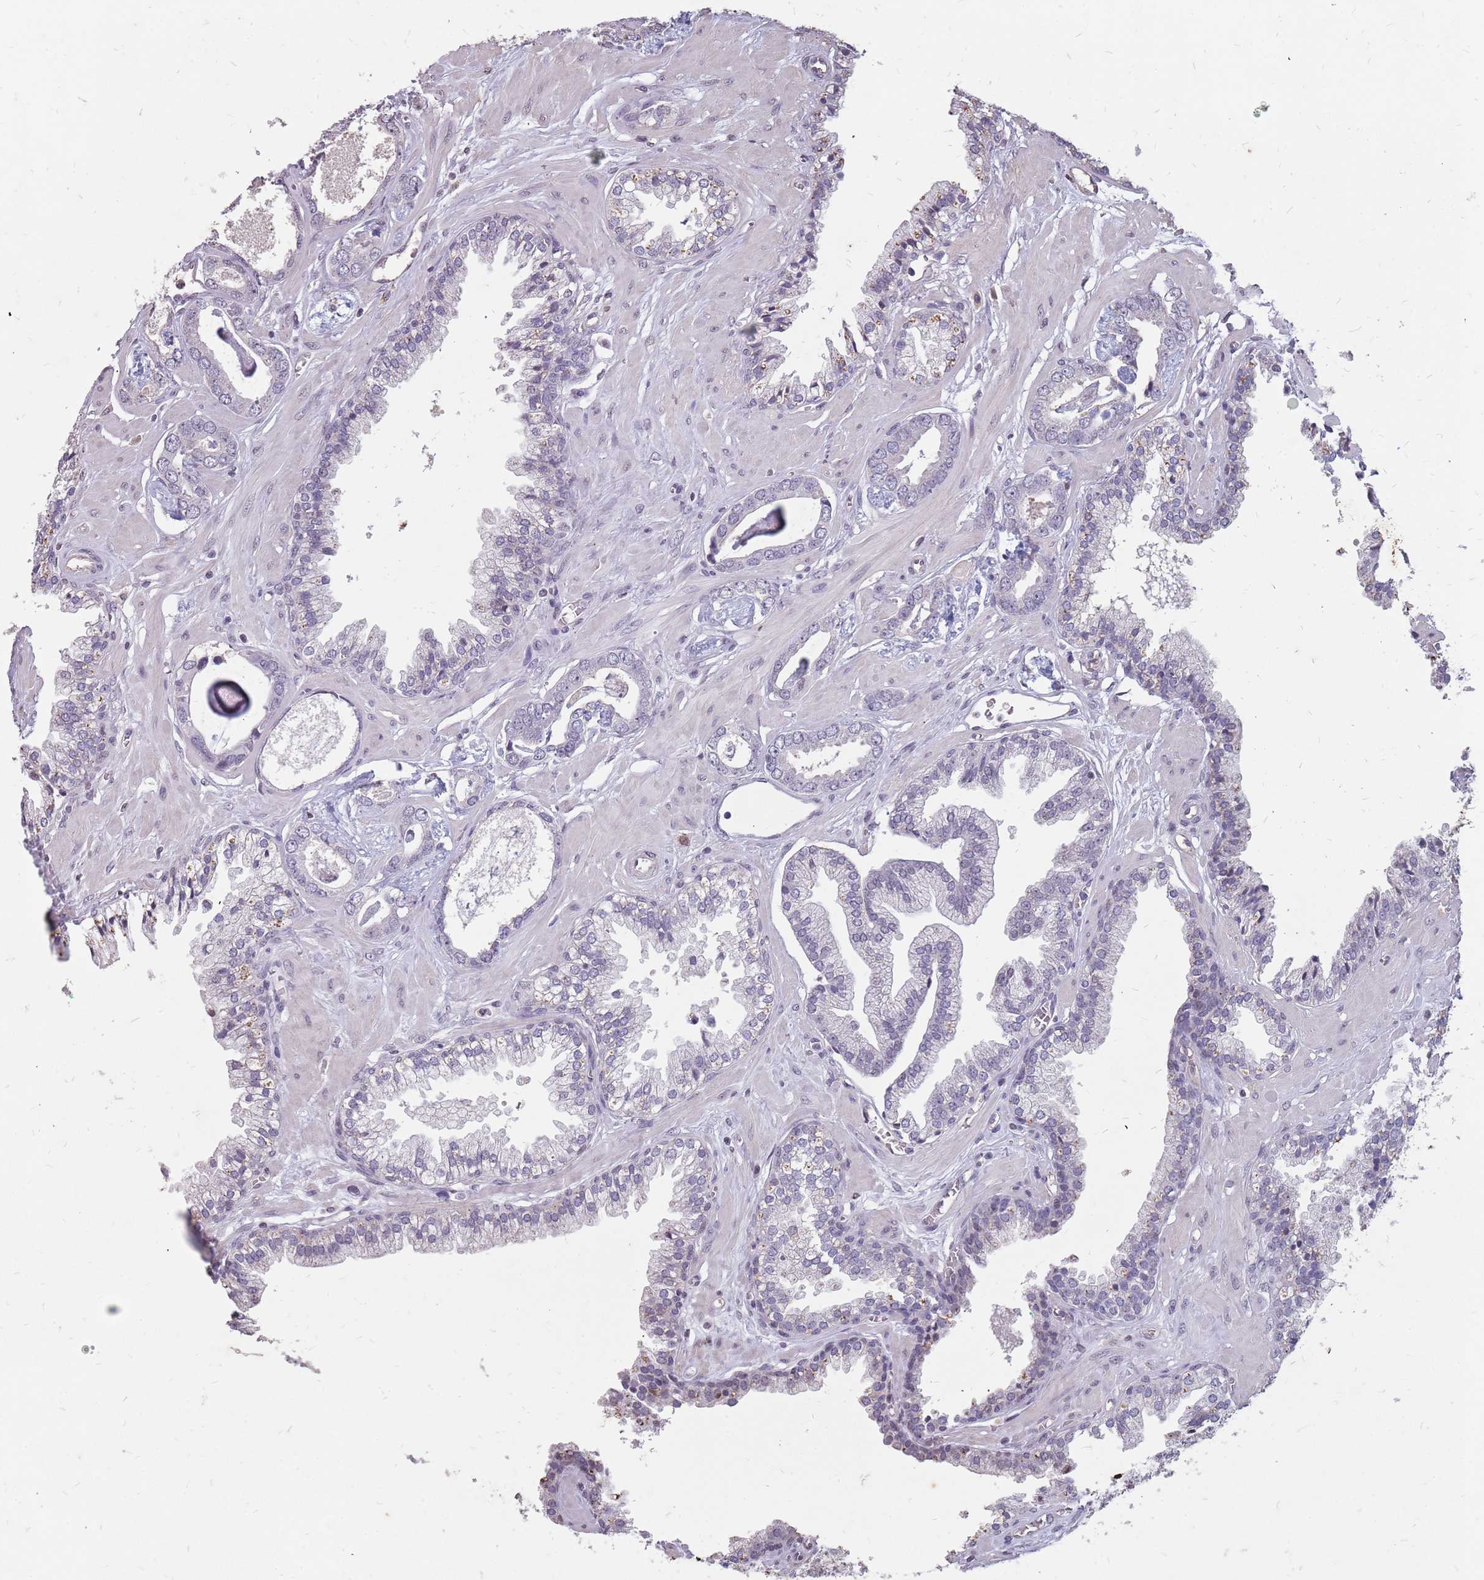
{"staining": {"intensity": "negative", "quantity": "none", "location": "none"}, "tissue": "prostate cancer", "cell_type": "Tumor cells", "image_type": "cancer", "snomed": [{"axis": "morphology", "description": "Adenocarcinoma, Low grade"}, {"axis": "topography", "description": "Prostate"}], "caption": "Tumor cells are negative for brown protein staining in prostate cancer (adenocarcinoma (low-grade)). The staining was performed using DAB to visualize the protein expression in brown, while the nuclei were stained in blue with hematoxylin (Magnification: 20x).", "gene": "NEK6", "patient": {"sex": "male", "age": 60}}